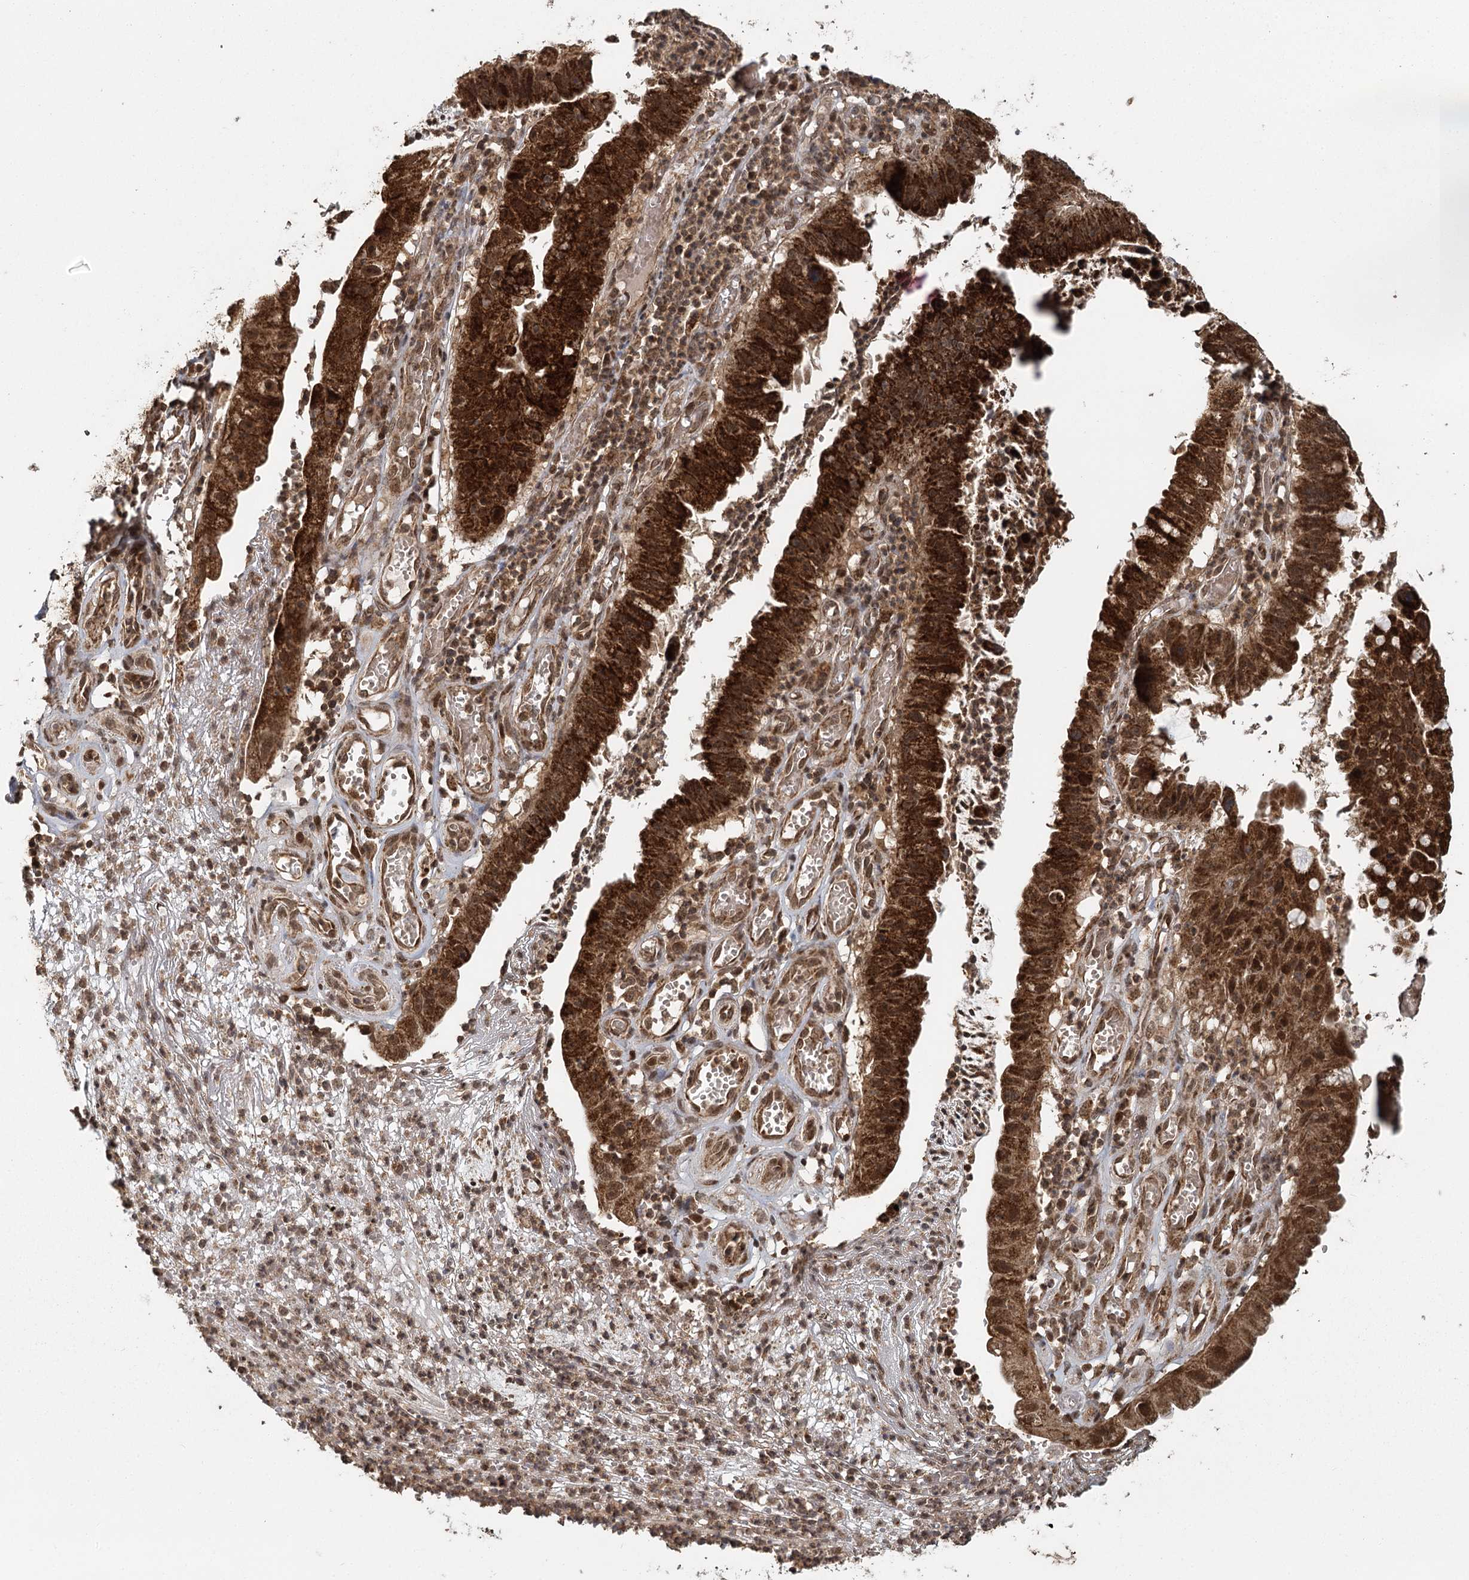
{"staining": {"intensity": "strong", "quantity": ">75%", "location": "cytoplasmic/membranous"}, "tissue": "stomach cancer", "cell_type": "Tumor cells", "image_type": "cancer", "snomed": [{"axis": "morphology", "description": "Adenocarcinoma, NOS"}, {"axis": "topography", "description": "Stomach"}], "caption": "Human stomach cancer (adenocarcinoma) stained for a protein (brown) reveals strong cytoplasmic/membranous positive positivity in approximately >75% of tumor cells.", "gene": "MICU1", "patient": {"sex": "male", "age": 59}}